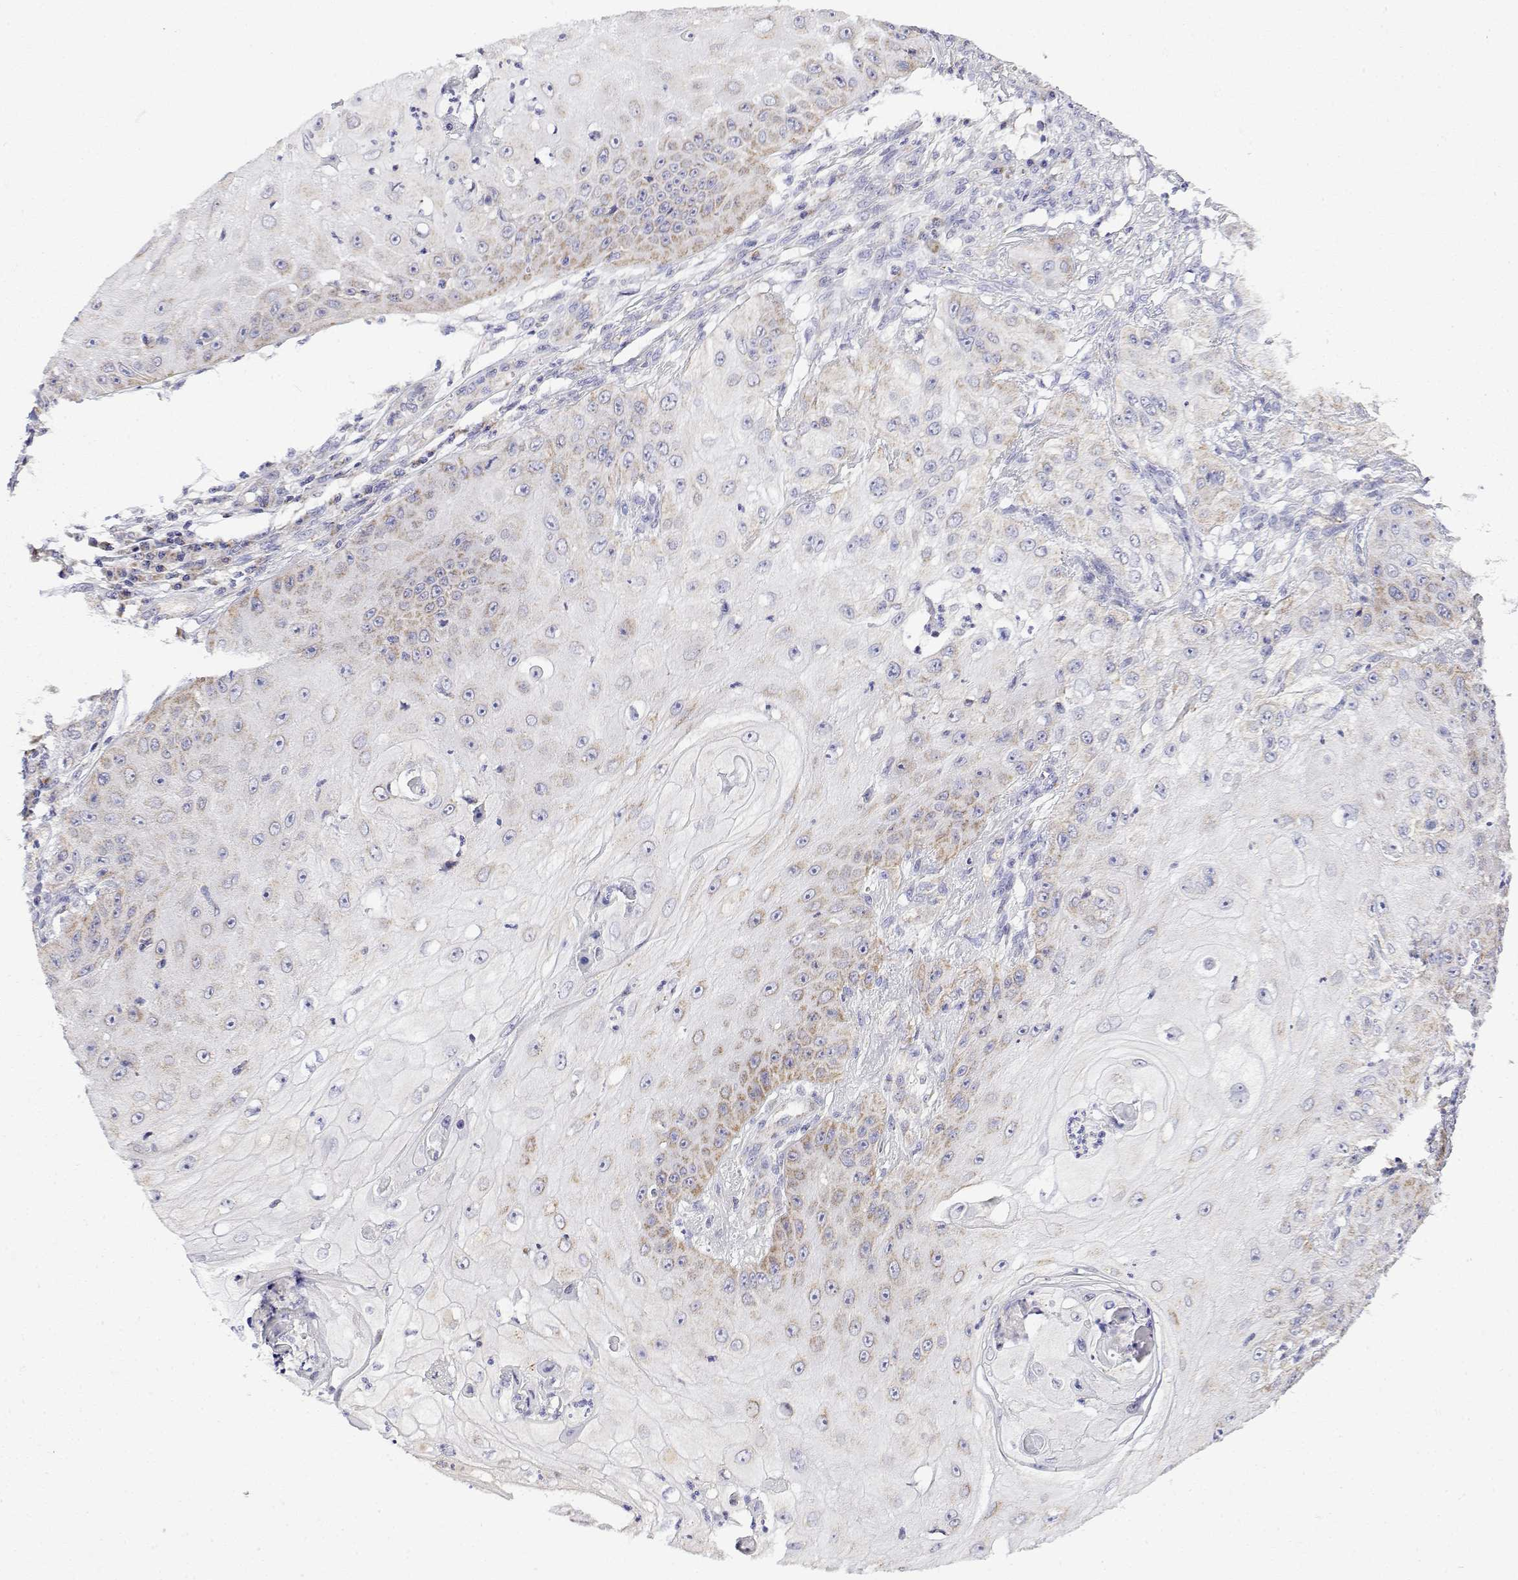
{"staining": {"intensity": "weak", "quantity": "25%-75%", "location": "cytoplasmic/membranous"}, "tissue": "skin cancer", "cell_type": "Tumor cells", "image_type": "cancer", "snomed": [{"axis": "morphology", "description": "Squamous cell carcinoma, NOS"}, {"axis": "topography", "description": "Skin"}], "caption": "Weak cytoplasmic/membranous staining for a protein is appreciated in about 25%-75% of tumor cells of skin cancer using IHC.", "gene": "GADD45GIP1", "patient": {"sex": "male", "age": 70}}